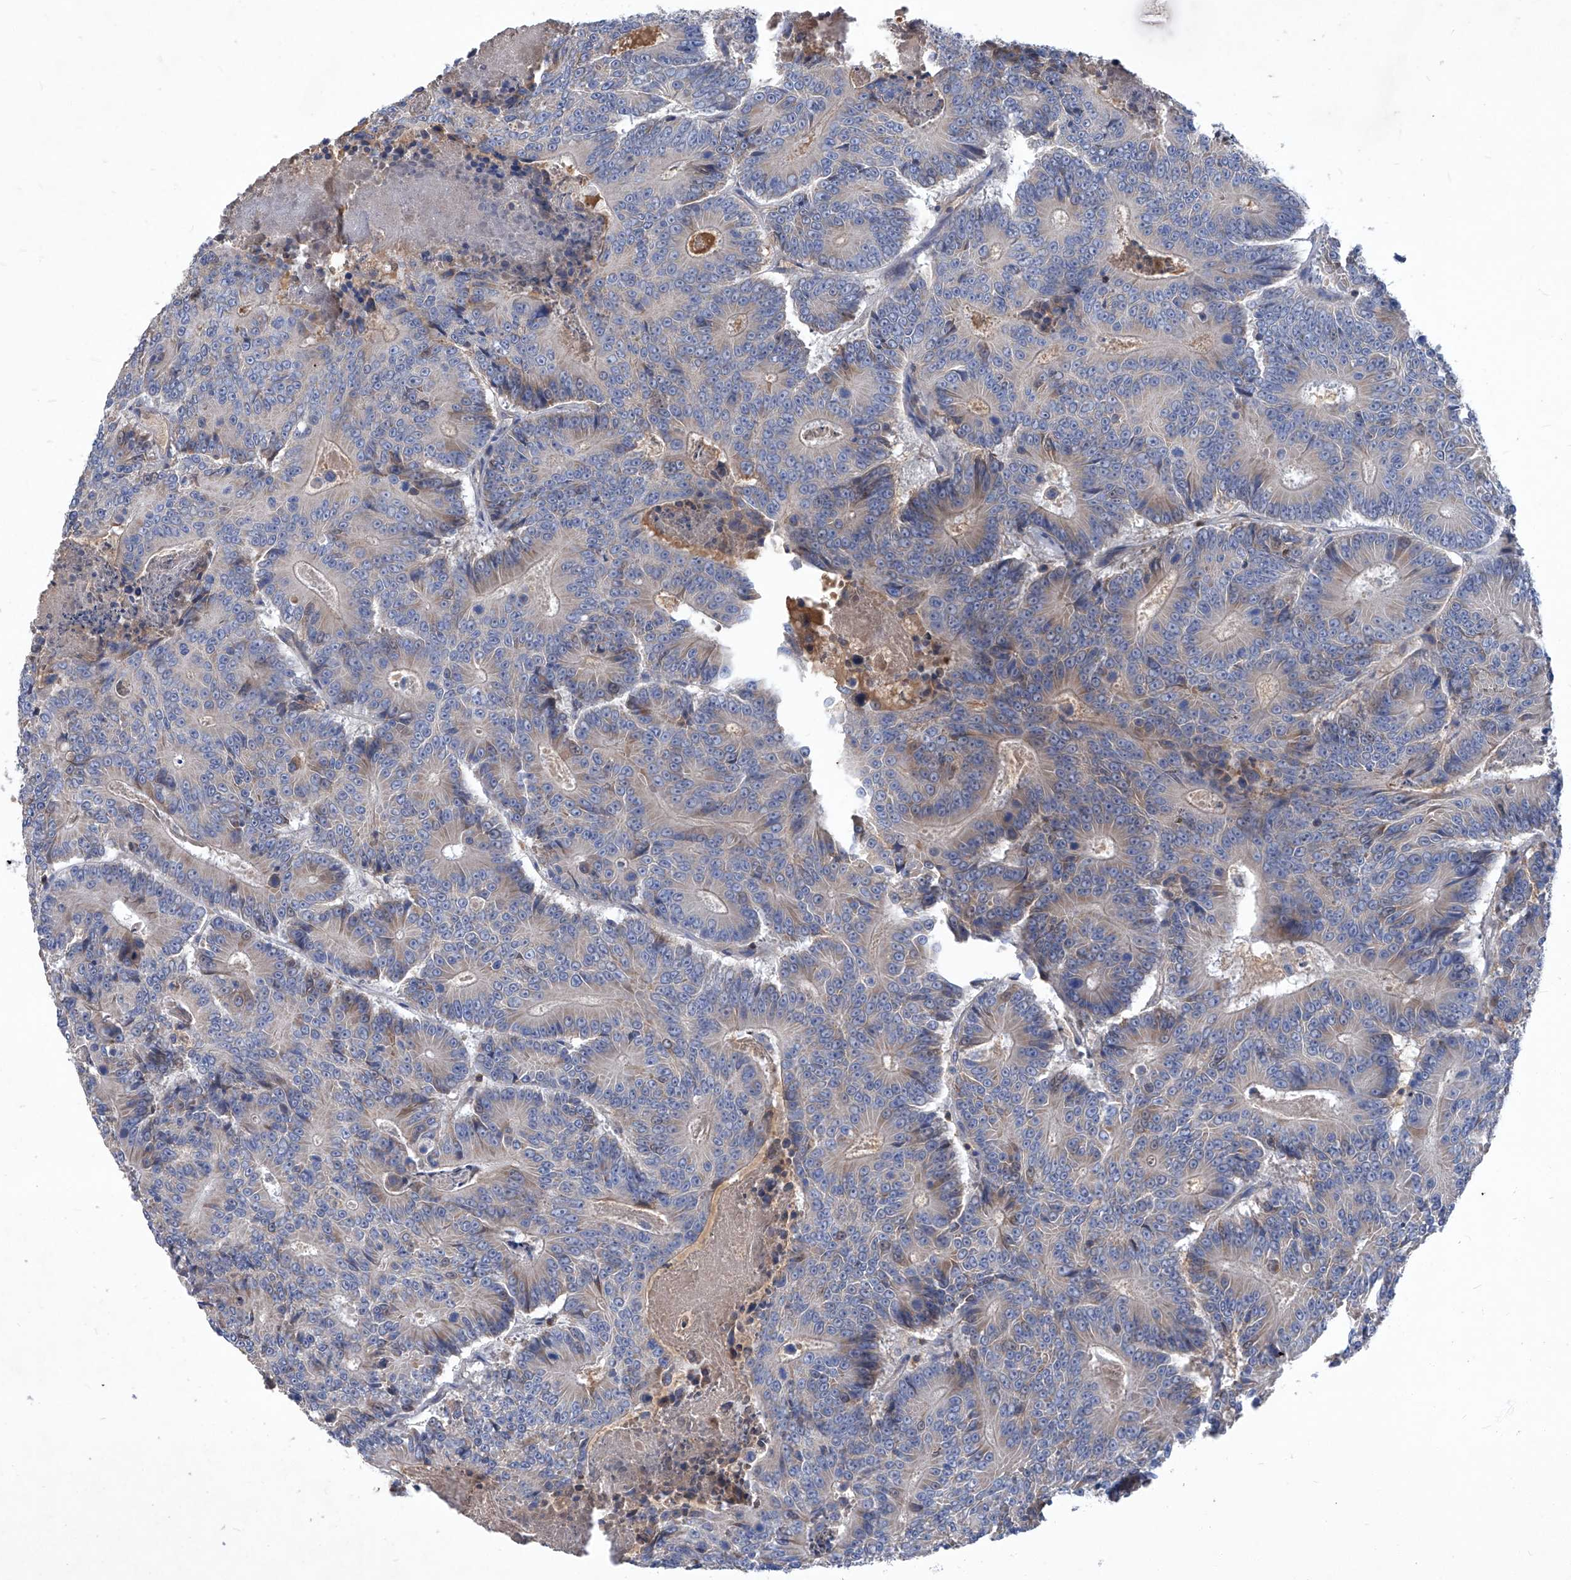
{"staining": {"intensity": "weak", "quantity": "<25%", "location": "cytoplasmic/membranous"}, "tissue": "colorectal cancer", "cell_type": "Tumor cells", "image_type": "cancer", "snomed": [{"axis": "morphology", "description": "Adenocarcinoma, NOS"}, {"axis": "topography", "description": "Colon"}], "caption": "This is a histopathology image of immunohistochemistry (IHC) staining of colorectal cancer (adenocarcinoma), which shows no expression in tumor cells.", "gene": "EPHA8", "patient": {"sex": "male", "age": 83}}